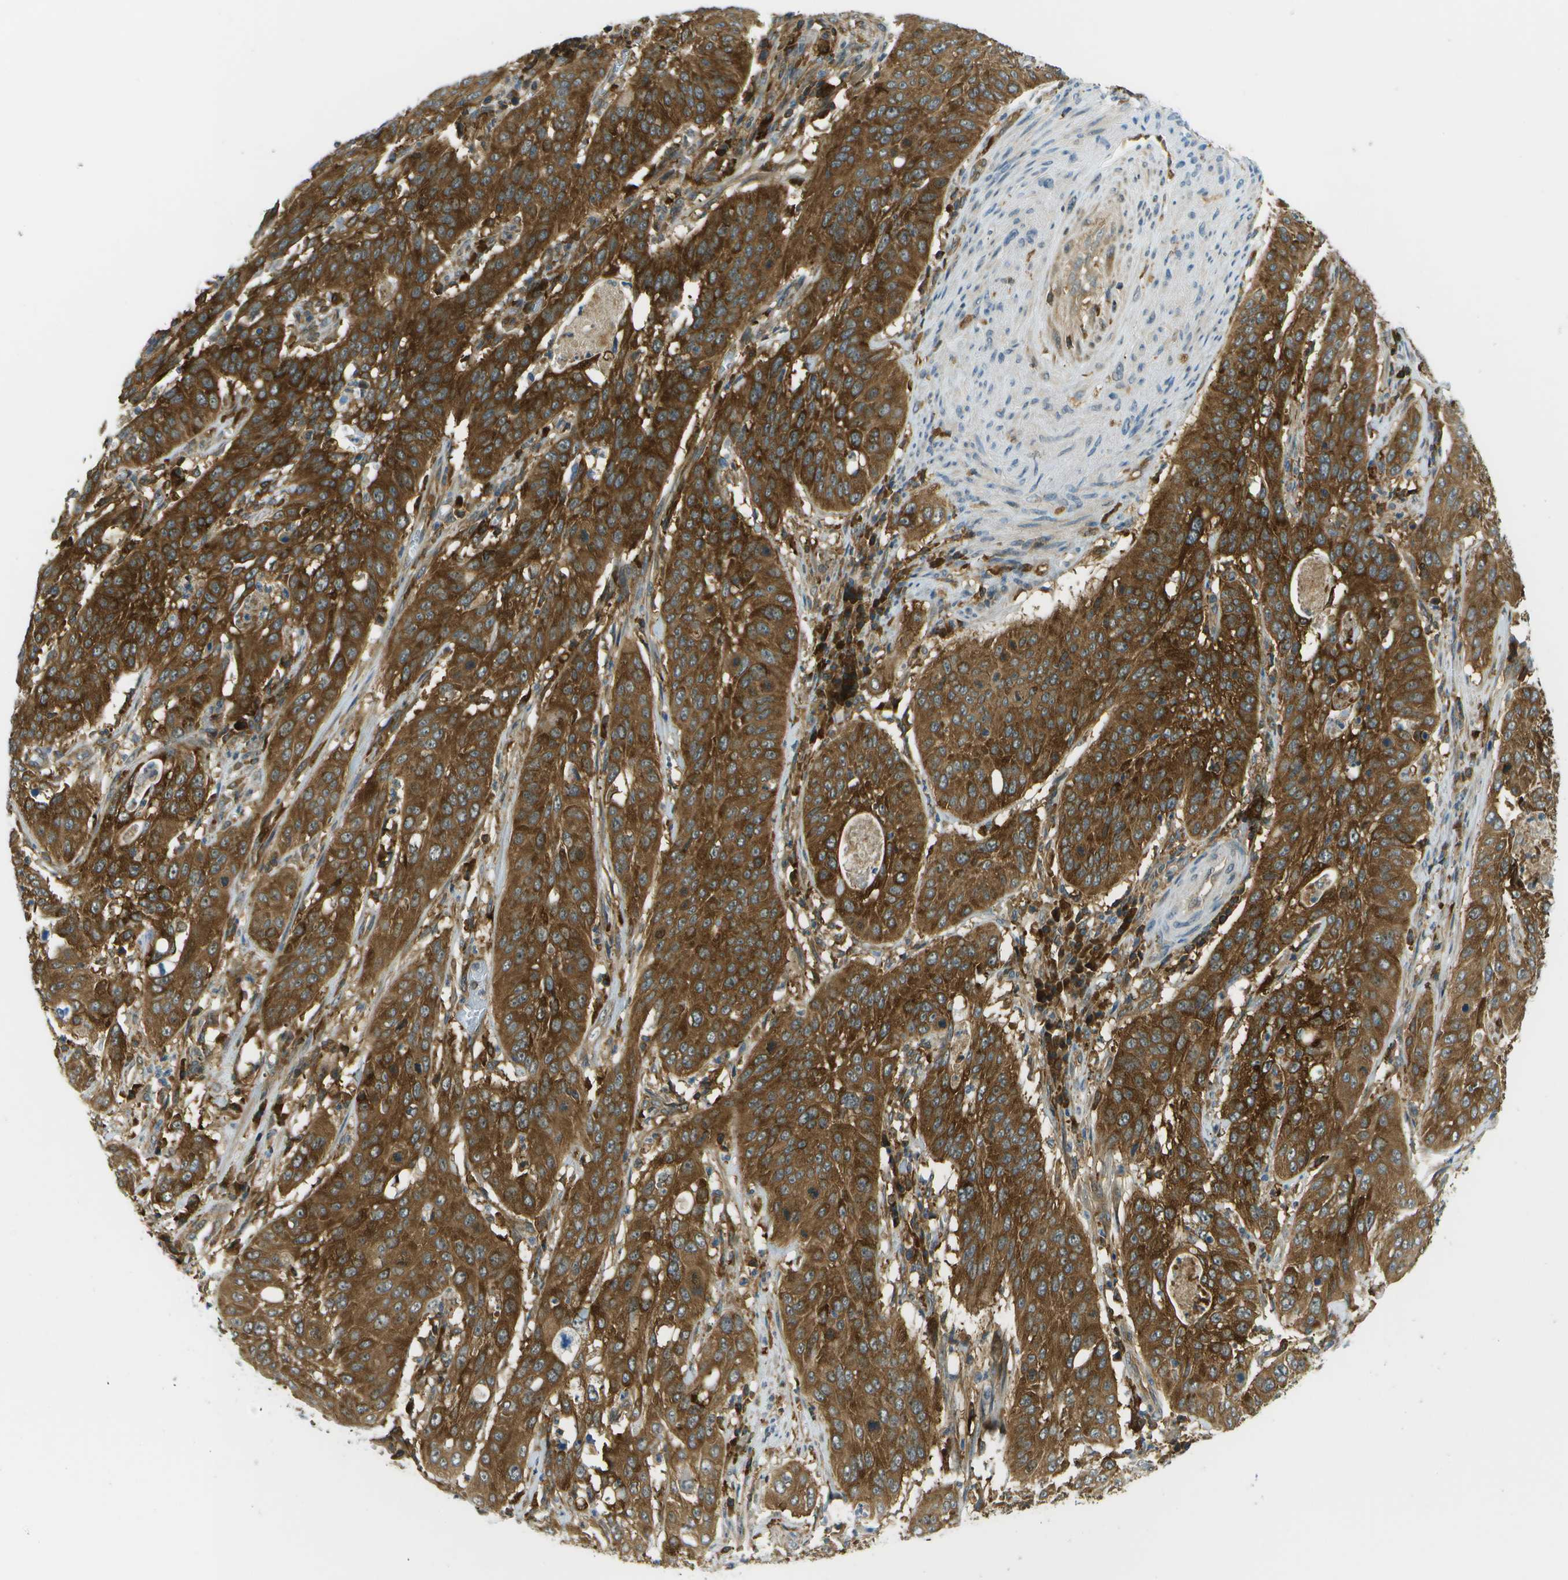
{"staining": {"intensity": "strong", "quantity": ">75%", "location": "cytoplasmic/membranous"}, "tissue": "cervical cancer", "cell_type": "Tumor cells", "image_type": "cancer", "snomed": [{"axis": "morphology", "description": "Normal tissue, NOS"}, {"axis": "morphology", "description": "Squamous cell carcinoma, NOS"}, {"axis": "topography", "description": "Cervix"}], "caption": "Human squamous cell carcinoma (cervical) stained for a protein (brown) reveals strong cytoplasmic/membranous positive positivity in approximately >75% of tumor cells.", "gene": "TMTC1", "patient": {"sex": "female", "age": 39}}